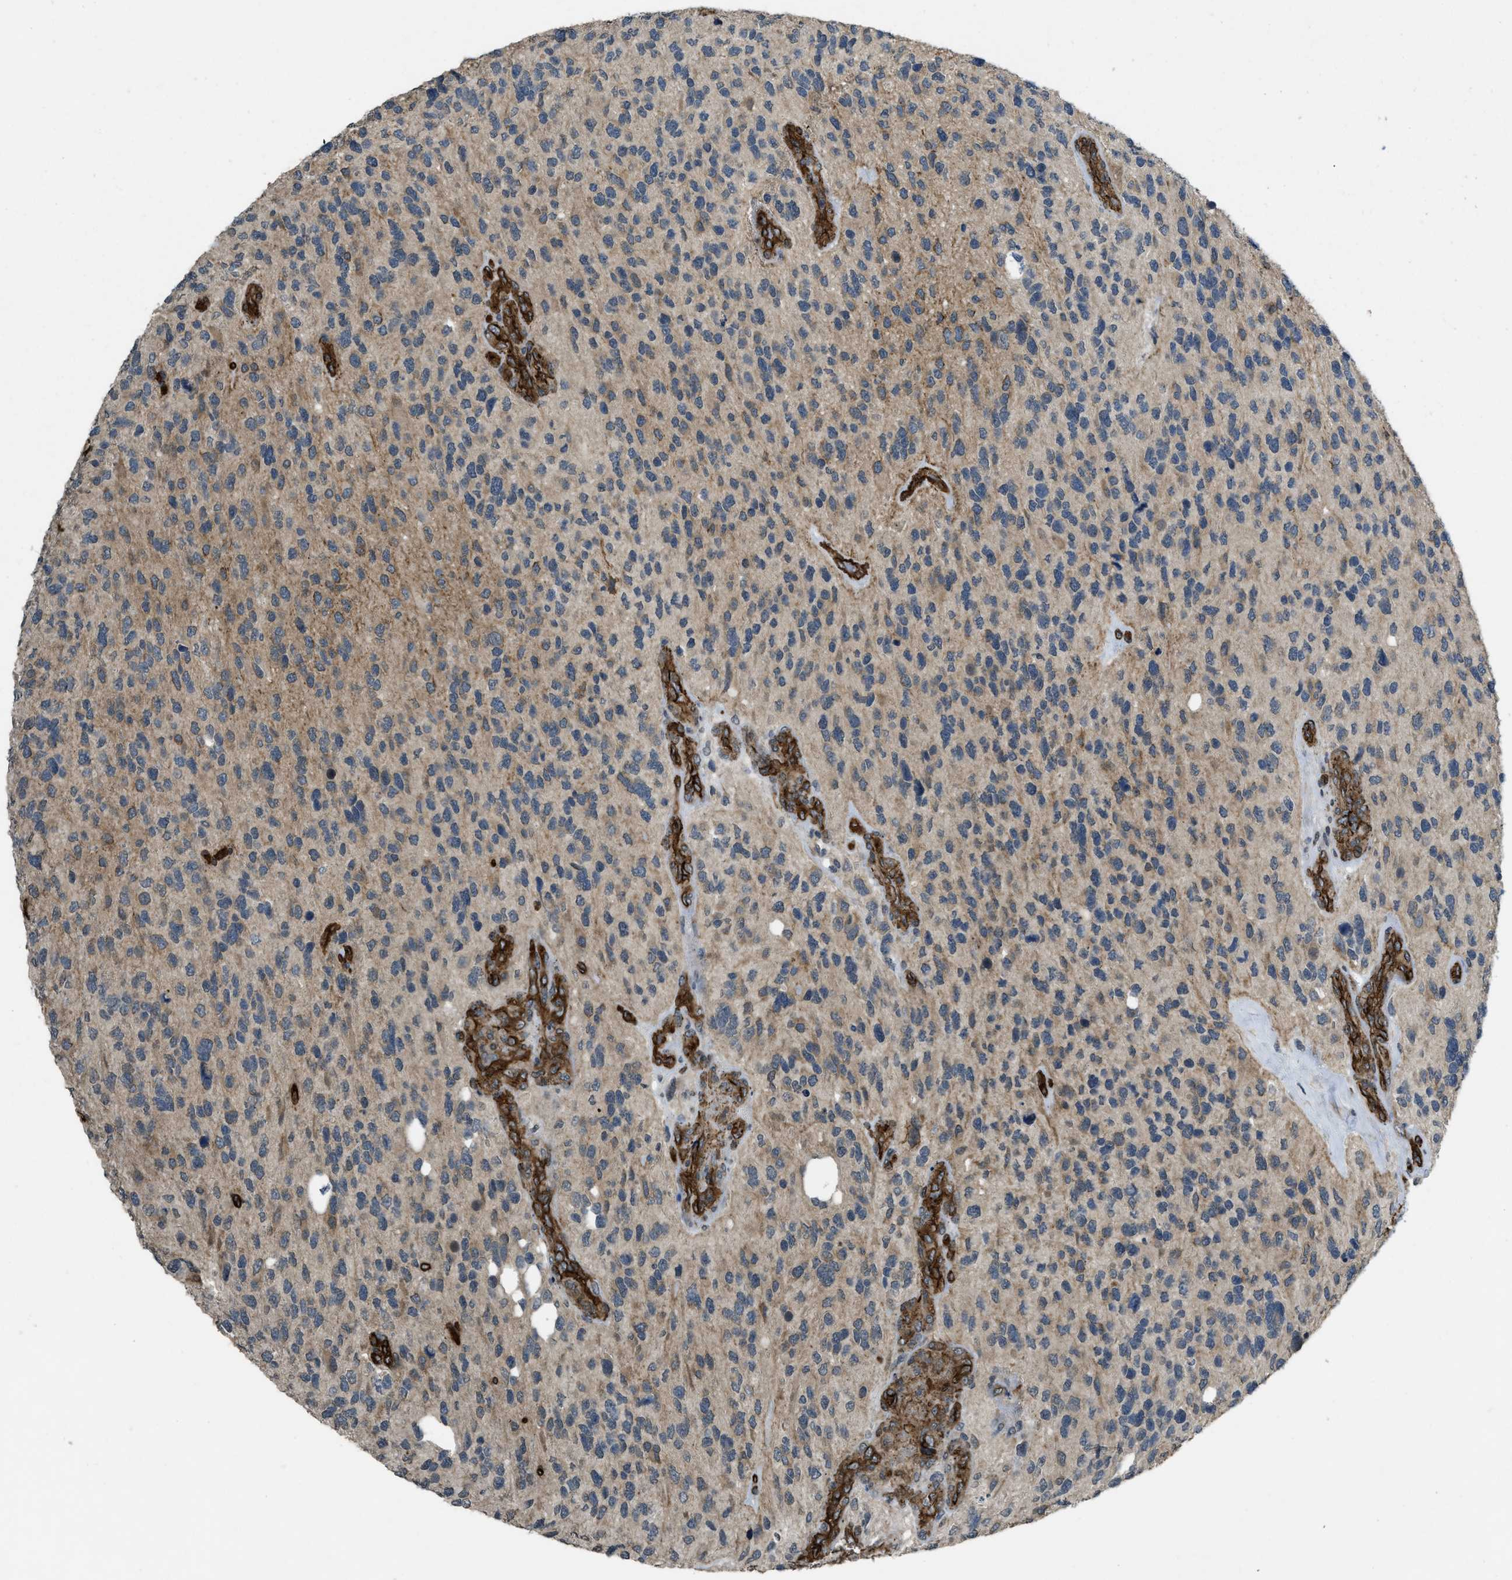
{"staining": {"intensity": "weak", "quantity": ">75%", "location": "cytoplasmic/membranous"}, "tissue": "glioma", "cell_type": "Tumor cells", "image_type": "cancer", "snomed": [{"axis": "morphology", "description": "Glioma, malignant, High grade"}, {"axis": "topography", "description": "Brain"}], "caption": "Weak cytoplasmic/membranous positivity is identified in about >75% of tumor cells in glioma.", "gene": "NMB", "patient": {"sex": "female", "age": 58}}